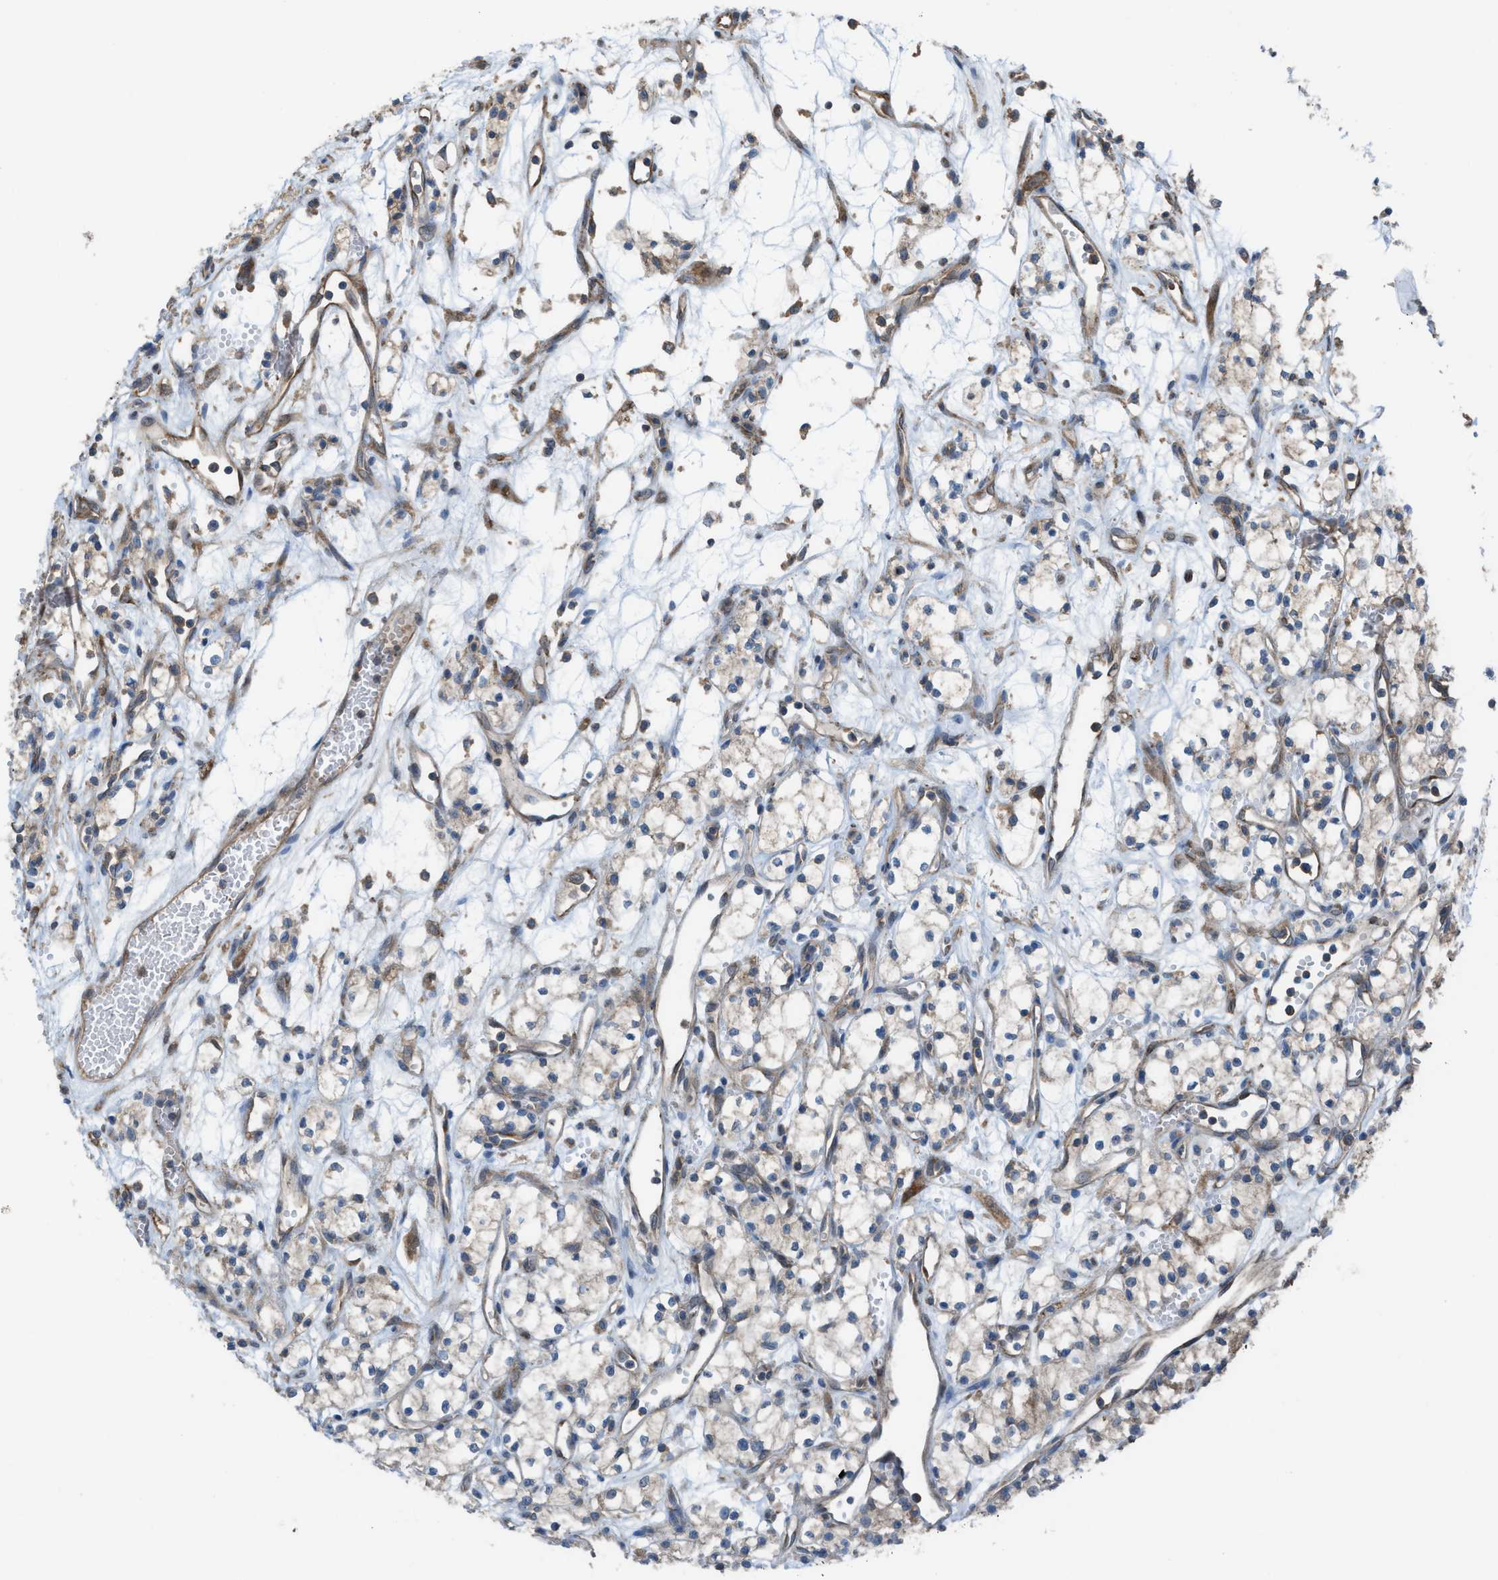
{"staining": {"intensity": "weak", "quantity": "25%-75%", "location": "cytoplasmic/membranous"}, "tissue": "renal cancer", "cell_type": "Tumor cells", "image_type": "cancer", "snomed": [{"axis": "morphology", "description": "Adenocarcinoma, NOS"}, {"axis": "topography", "description": "Kidney"}], "caption": "Renal cancer (adenocarcinoma) tissue reveals weak cytoplasmic/membranous positivity in about 25%-75% of tumor cells", "gene": "PLAA", "patient": {"sex": "male", "age": 59}}